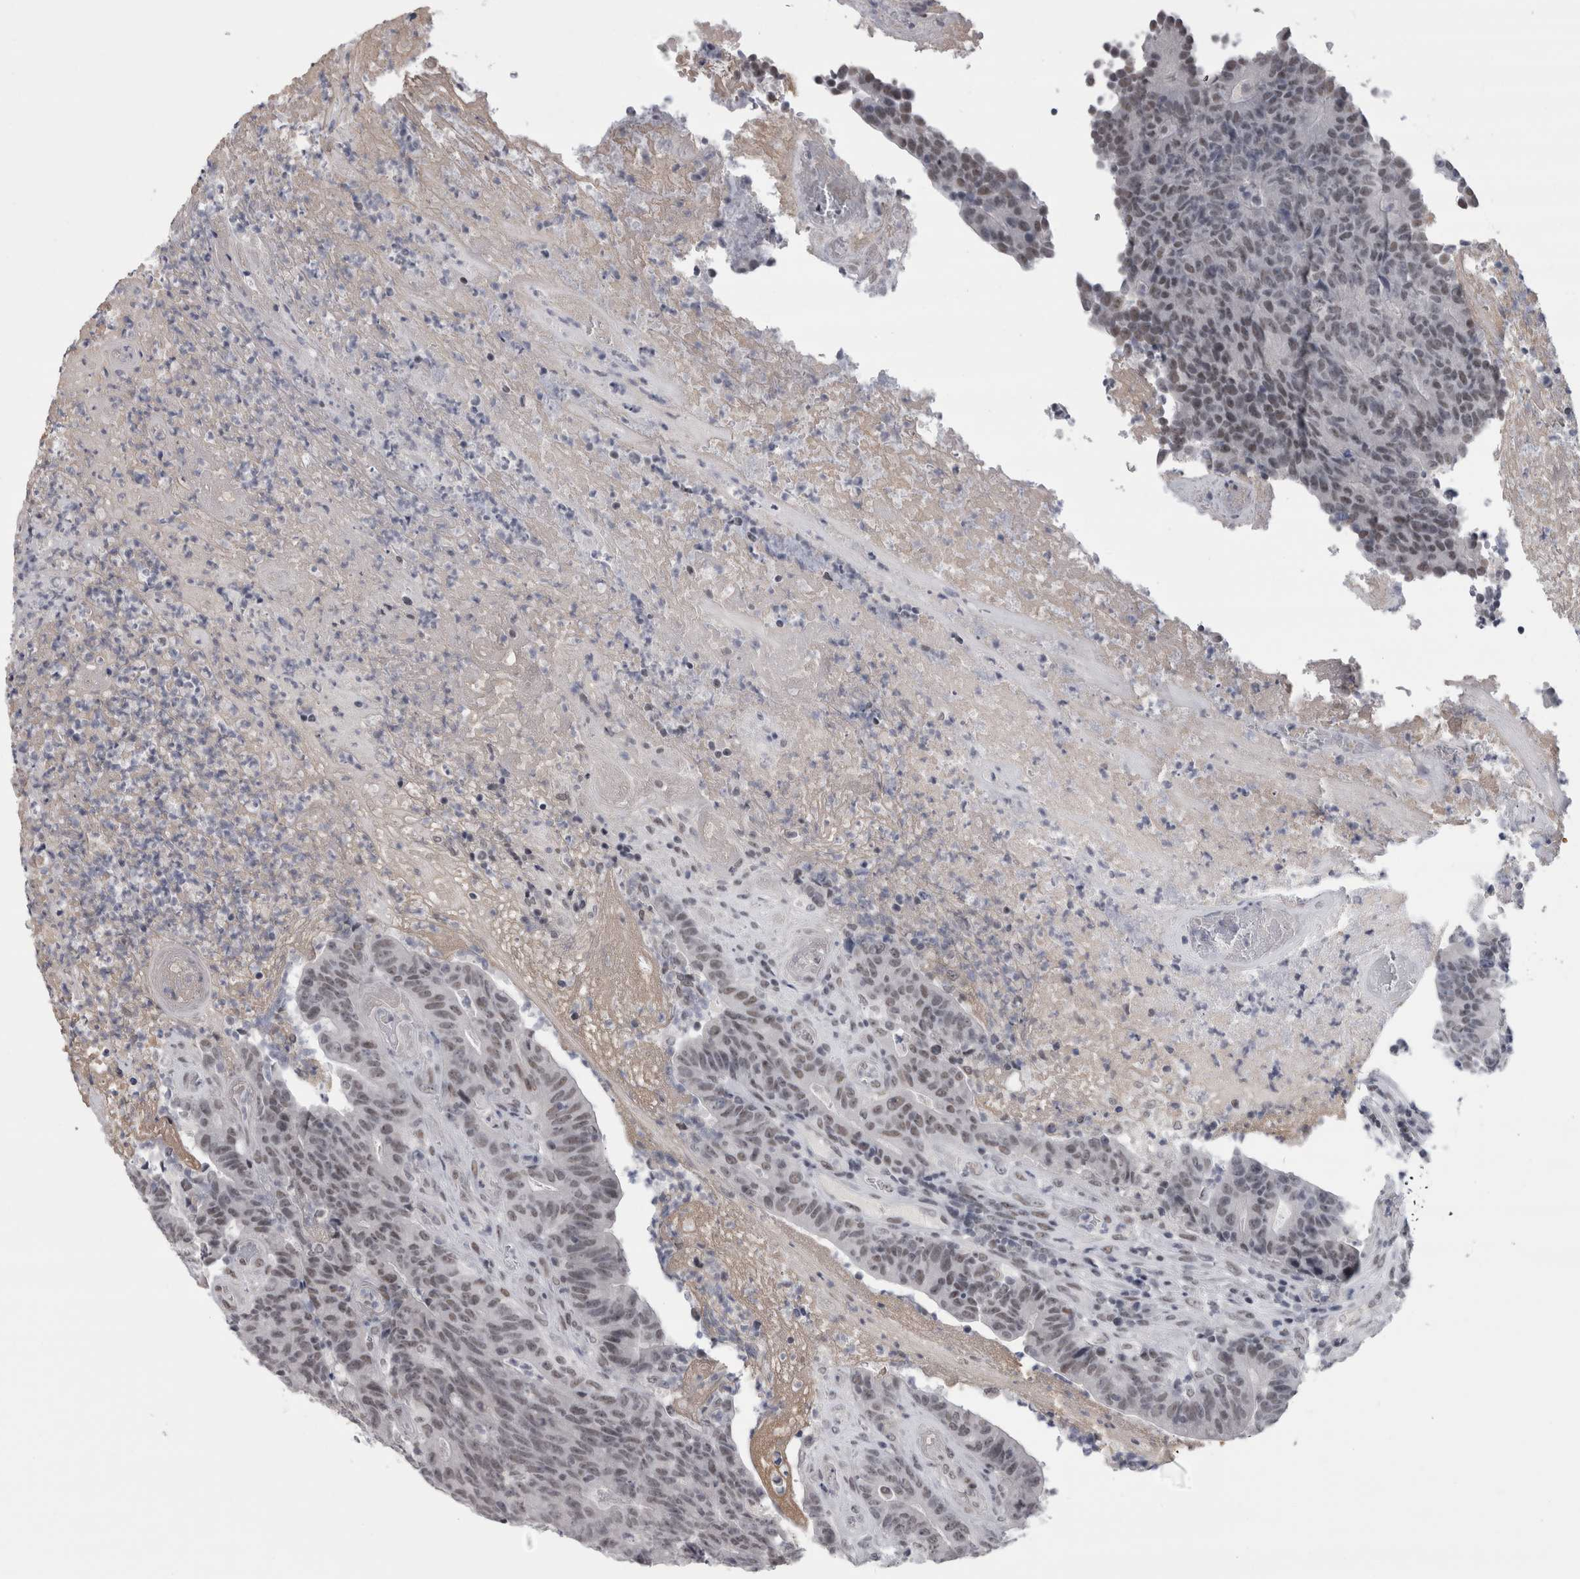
{"staining": {"intensity": "weak", "quantity": "25%-75%", "location": "nuclear"}, "tissue": "colorectal cancer", "cell_type": "Tumor cells", "image_type": "cancer", "snomed": [{"axis": "morphology", "description": "Normal tissue, NOS"}, {"axis": "morphology", "description": "Adenocarcinoma, NOS"}, {"axis": "topography", "description": "Colon"}], "caption": "Immunohistochemical staining of colorectal cancer shows low levels of weak nuclear protein expression in approximately 25%-75% of tumor cells.", "gene": "ARID4B", "patient": {"sex": "female", "age": 75}}